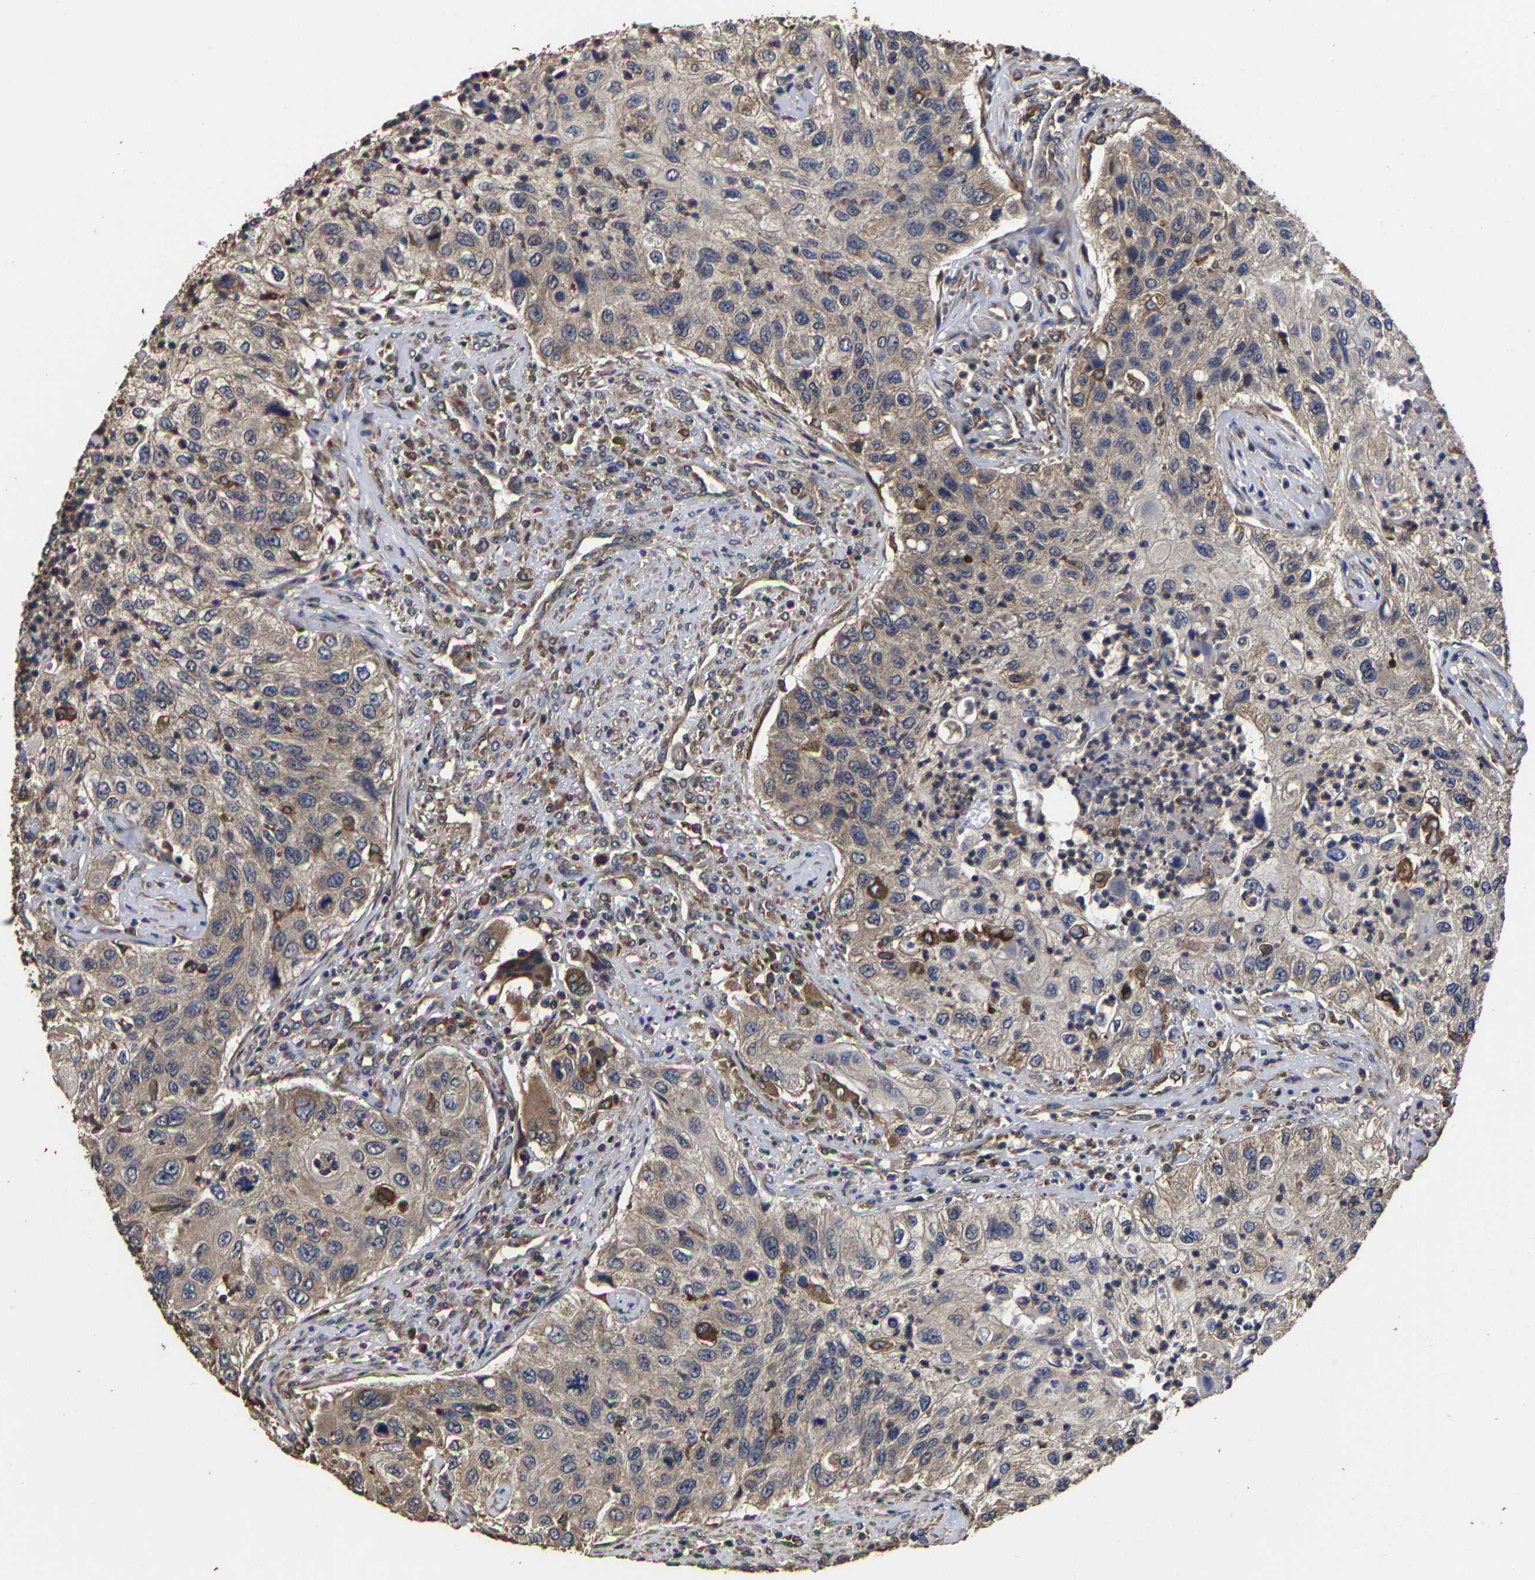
{"staining": {"intensity": "weak", "quantity": ">75%", "location": "cytoplasmic/membranous"}, "tissue": "urothelial cancer", "cell_type": "Tumor cells", "image_type": "cancer", "snomed": [{"axis": "morphology", "description": "Urothelial carcinoma, High grade"}, {"axis": "topography", "description": "Urinary bladder"}], "caption": "High-power microscopy captured an immunohistochemistry (IHC) image of urothelial carcinoma (high-grade), revealing weak cytoplasmic/membranous positivity in about >75% of tumor cells. (DAB (3,3'-diaminobenzidine) = brown stain, brightfield microscopy at high magnification).", "gene": "ITCH", "patient": {"sex": "female", "age": 60}}